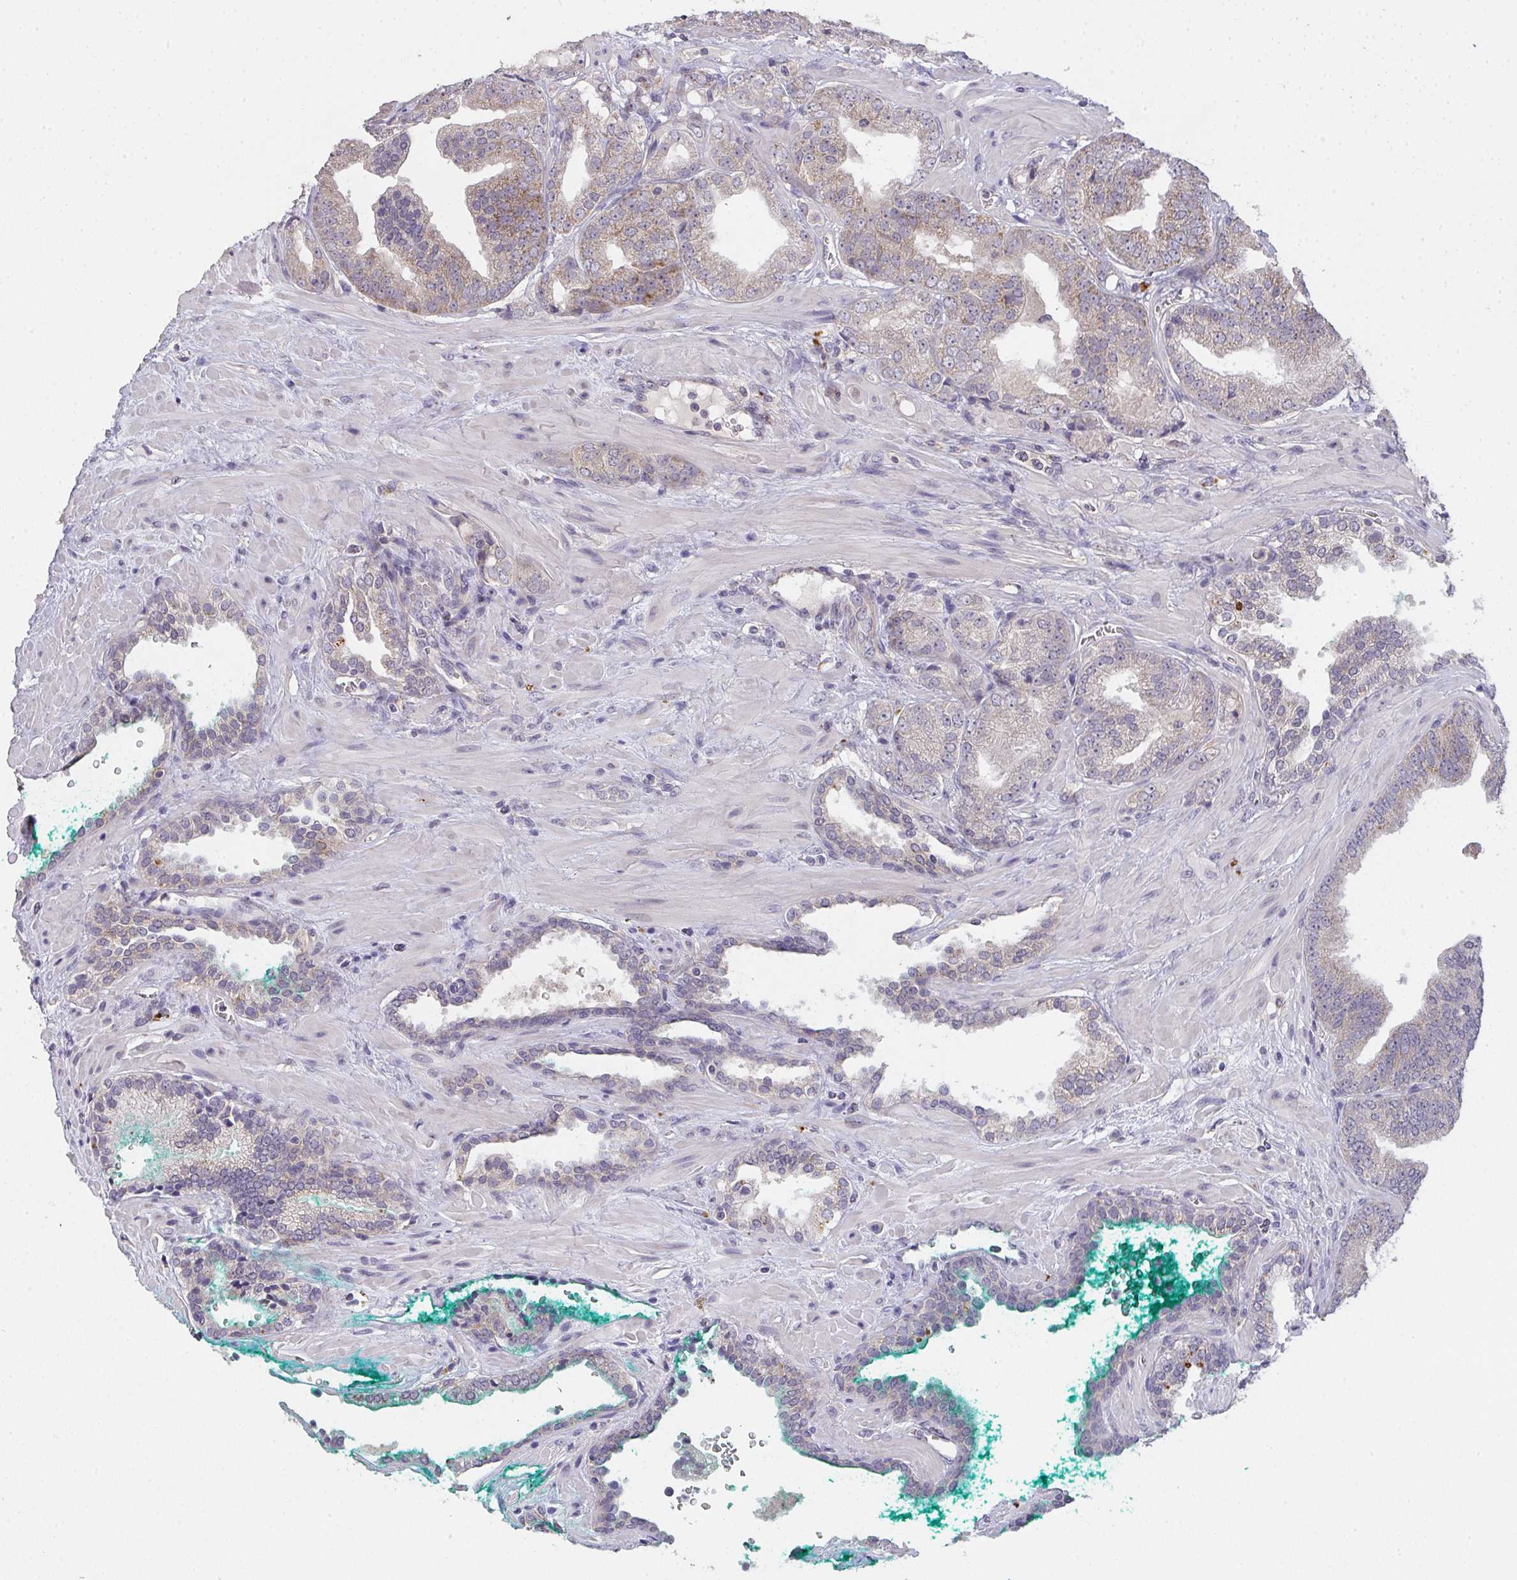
{"staining": {"intensity": "weak", "quantity": "<25%", "location": "cytoplasmic/membranous"}, "tissue": "prostate cancer", "cell_type": "Tumor cells", "image_type": "cancer", "snomed": [{"axis": "morphology", "description": "Adenocarcinoma, High grade"}, {"axis": "topography", "description": "Prostate"}], "caption": "IHC image of neoplastic tissue: human adenocarcinoma (high-grade) (prostate) stained with DAB reveals no significant protein positivity in tumor cells.", "gene": "TMEM219", "patient": {"sex": "male", "age": 68}}